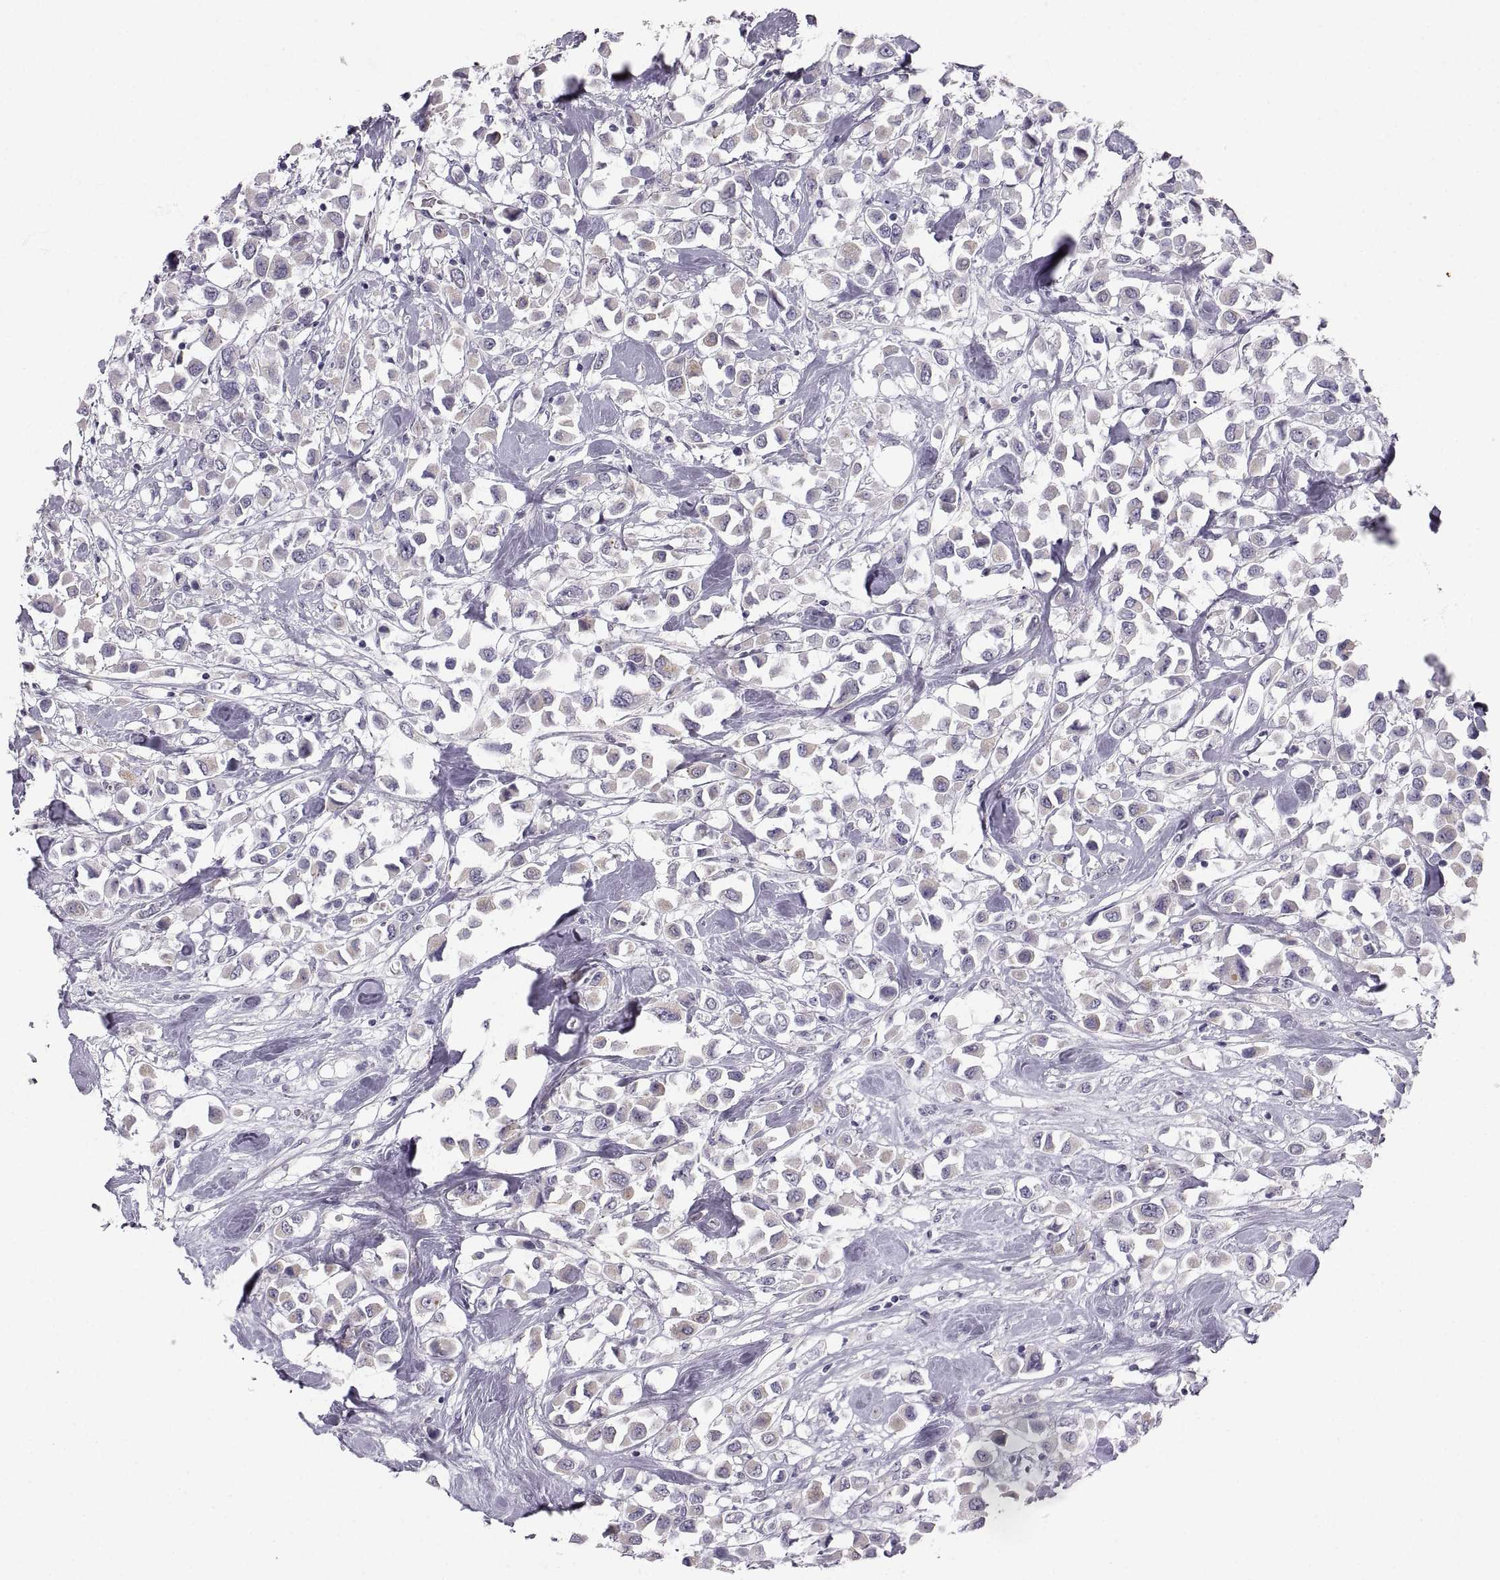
{"staining": {"intensity": "negative", "quantity": "none", "location": "none"}, "tissue": "breast cancer", "cell_type": "Tumor cells", "image_type": "cancer", "snomed": [{"axis": "morphology", "description": "Duct carcinoma"}, {"axis": "topography", "description": "Breast"}], "caption": "An image of human breast cancer is negative for staining in tumor cells.", "gene": "ZNF185", "patient": {"sex": "female", "age": 61}}